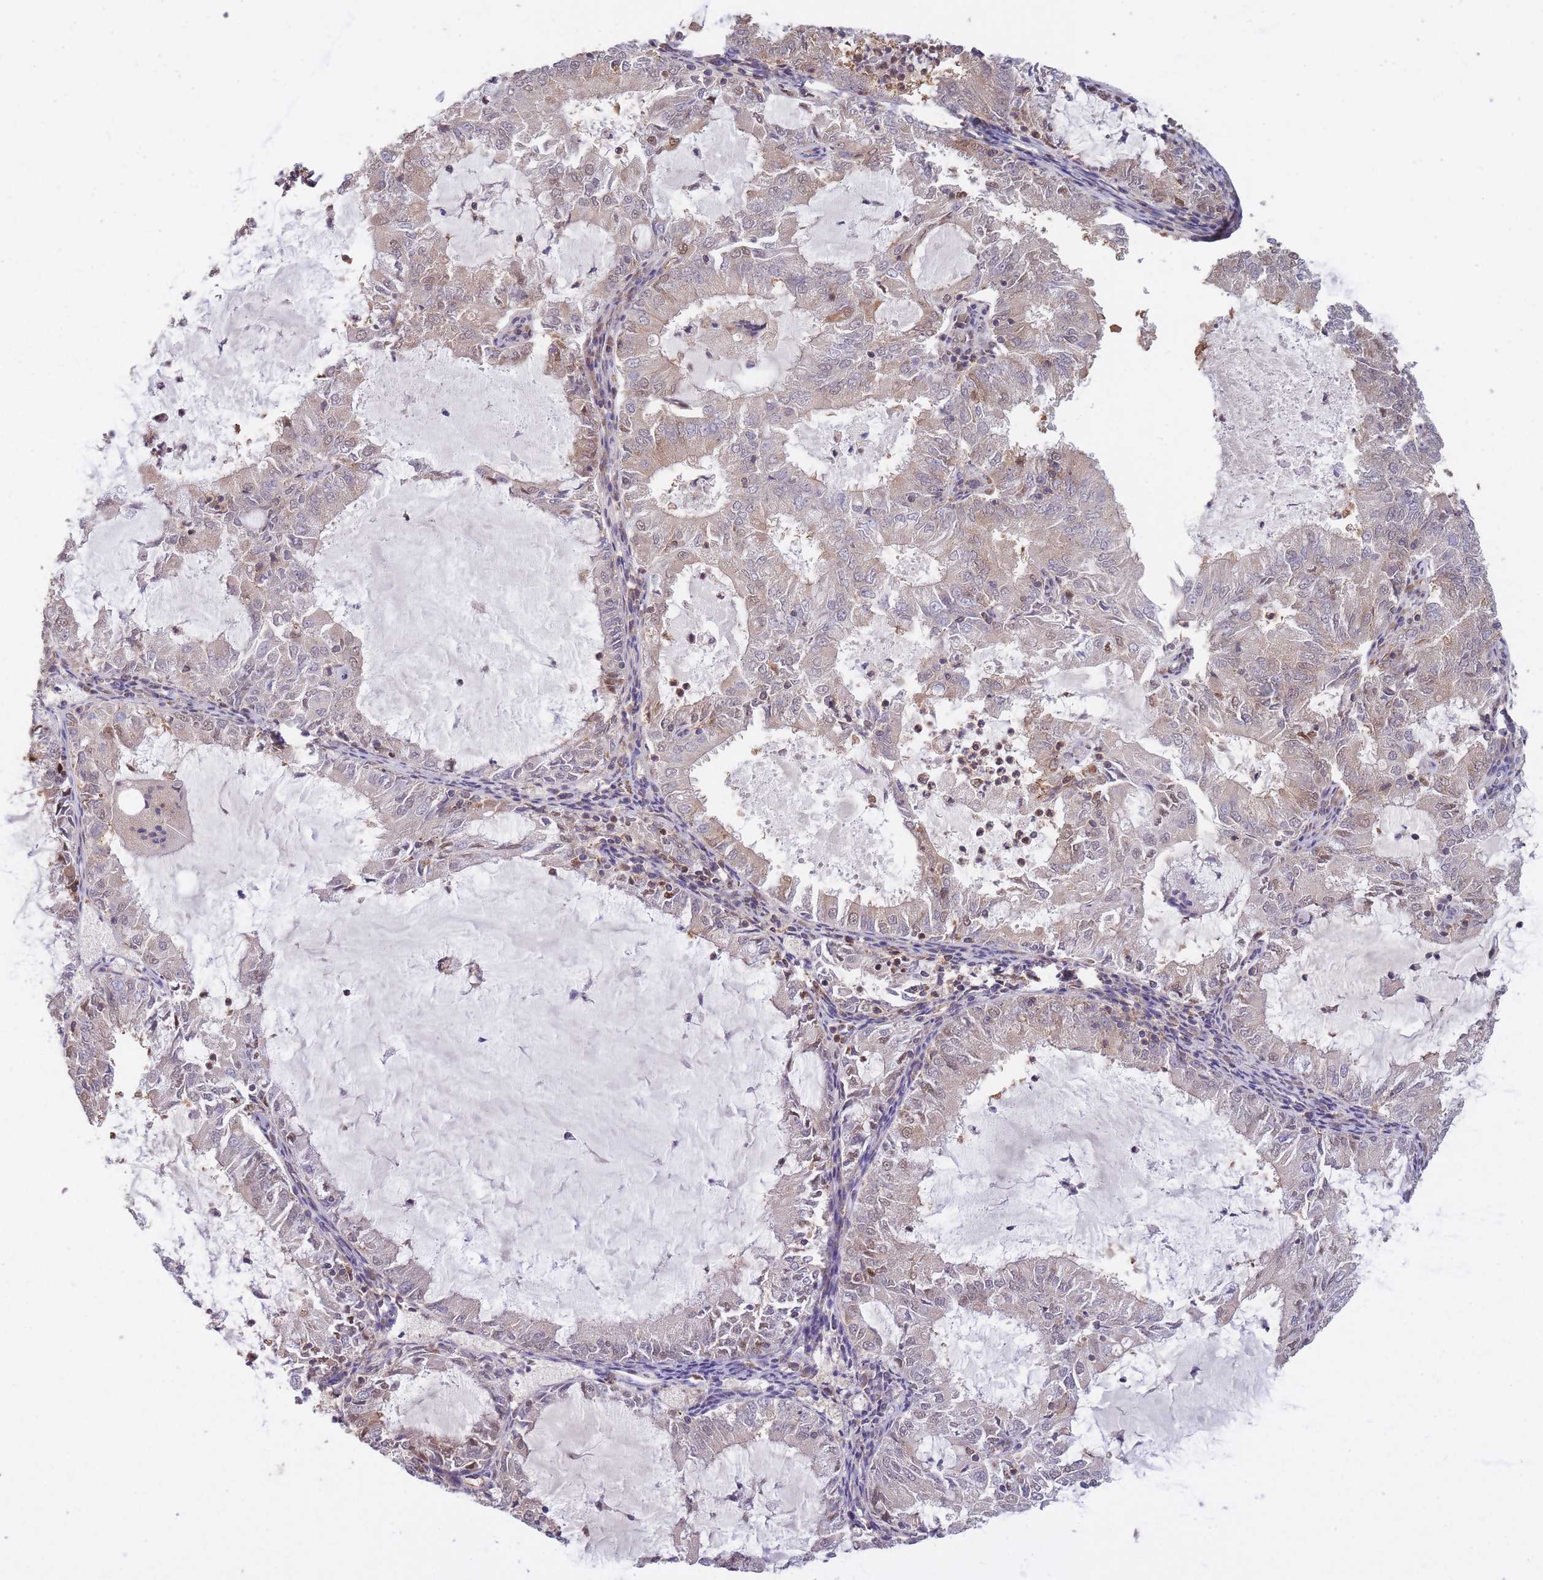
{"staining": {"intensity": "moderate", "quantity": "<25%", "location": "cytoplasmic/membranous,nuclear"}, "tissue": "endometrial cancer", "cell_type": "Tumor cells", "image_type": "cancer", "snomed": [{"axis": "morphology", "description": "Adenocarcinoma, NOS"}, {"axis": "topography", "description": "Endometrium"}], "caption": "Immunohistochemical staining of human endometrial adenocarcinoma displays moderate cytoplasmic/membranous and nuclear protein expression in approximately <25% of tumor cells.", "gene": "GMIP", "patient": {"sex": "female", "age": 57}}